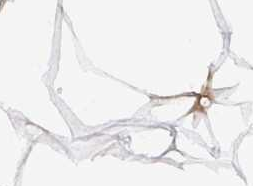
{"staining": {"intensity": "negative", "quantity": "none", "location": "none"}, "tissue": "breast", "cell_type": "Adipocytes", "image_type": "normal", "snomed": [{"axis": "morphology", "description": "Normal tissue, NOS"}, {"axis": "topography", "description": "Breast"}], "caption": "The image shows no significant positivity in adipocytes of breast.", "gene": "NME9", "patient": {"sex": "female", "age": 27}}